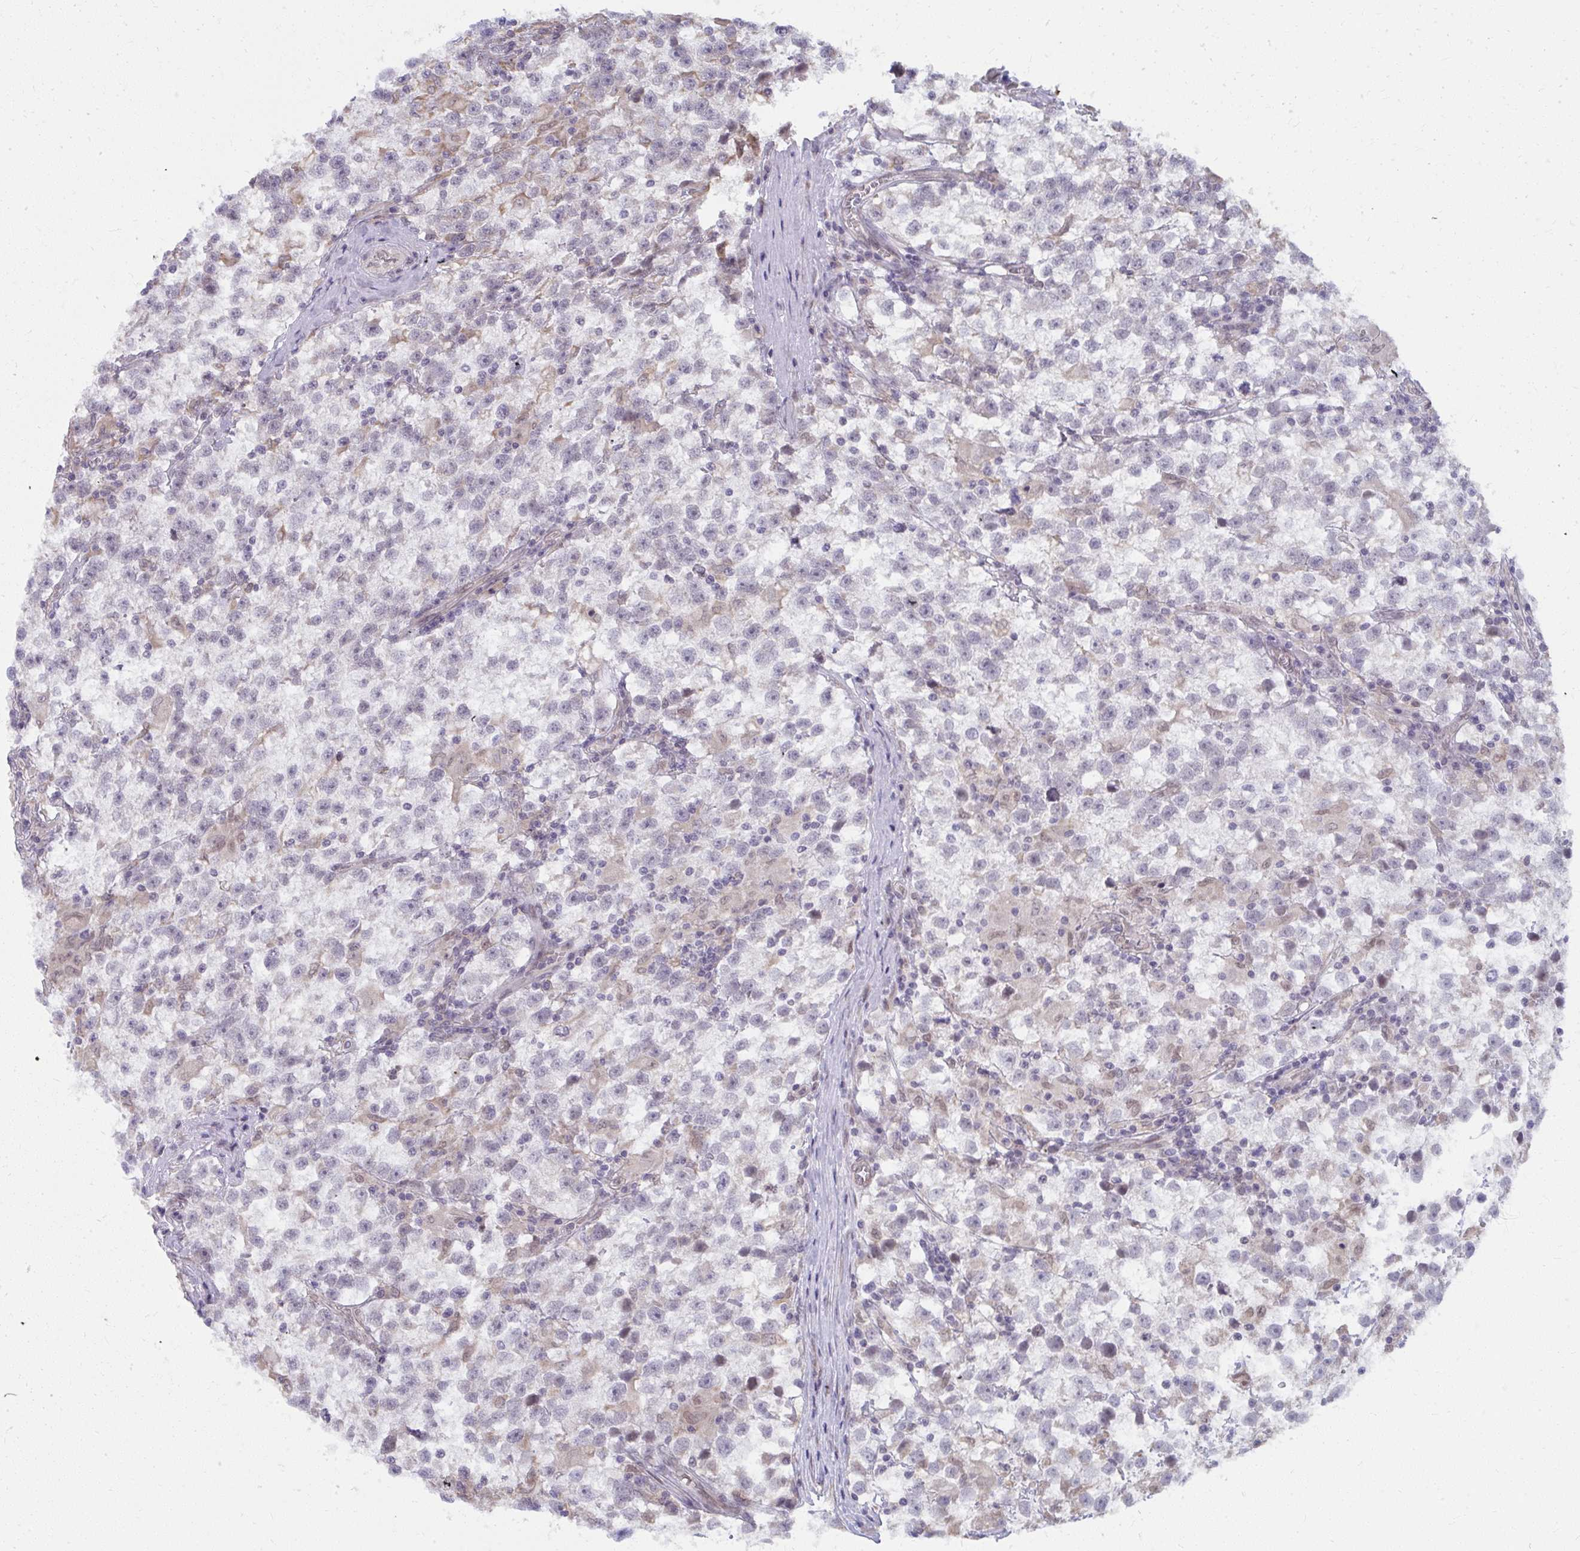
{"staining": {"intensity": "negative", "quantity": "none", "location": "none"}, "tissue": "testis cancer", "cell_type": "Tumor cells", "image_type": "cancer", "snomed": [{"axis": "morphology", "description": "Seminoma, NOS"}, {"axis": "topography", "description": "Testis"}], "caption": "The IHC image has no significant staining in tumor cells of testis seminoma tissue. (Brightfield microscopy of DAB (3,3'-diaminobenzidine) immunohistochemistry (IHC) at high magnification).", "gene": "NMNAT1", "patient": {"sex": "male", "age": 31}}